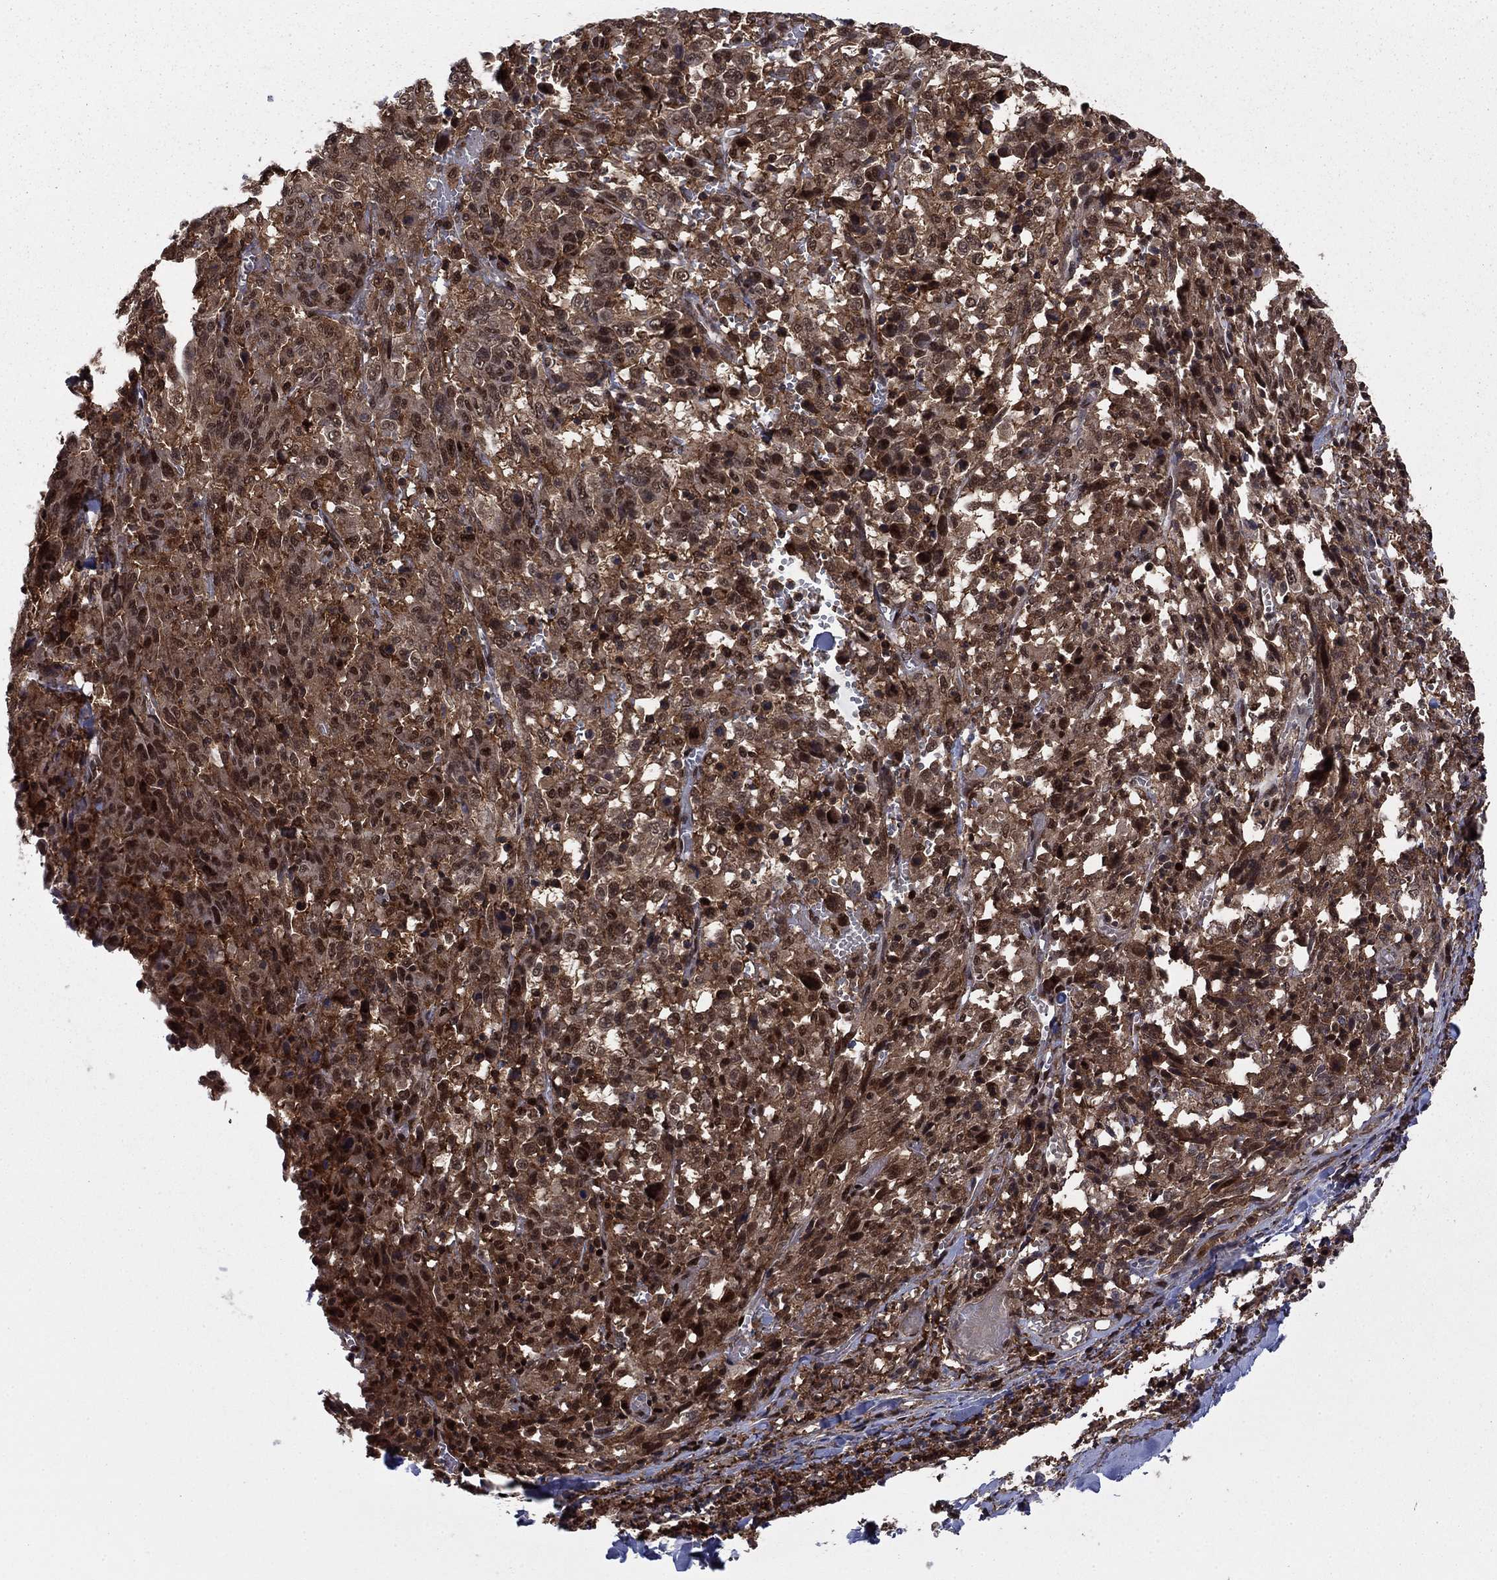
{"staining": {"intensity": "moderate", "quantity": "25%-75%", "location": "nuclear"}, "tissue": "melanoma", "cell_type": "Tumor cells", "image_type": "cancer", "snomed": [{"axis": "morphology", "description": "Malignant melanoma, NOS"}, {"axis": "topography", "description": "Skin"}], "caption": "This is a histology image of immunohistochemistry (IHC) staining of malignant melanoma, which shows moderate staining in the nuclear of tumor cells.", "gene": "PSMD2", "patient": {"sex": "female", "age": 91}}